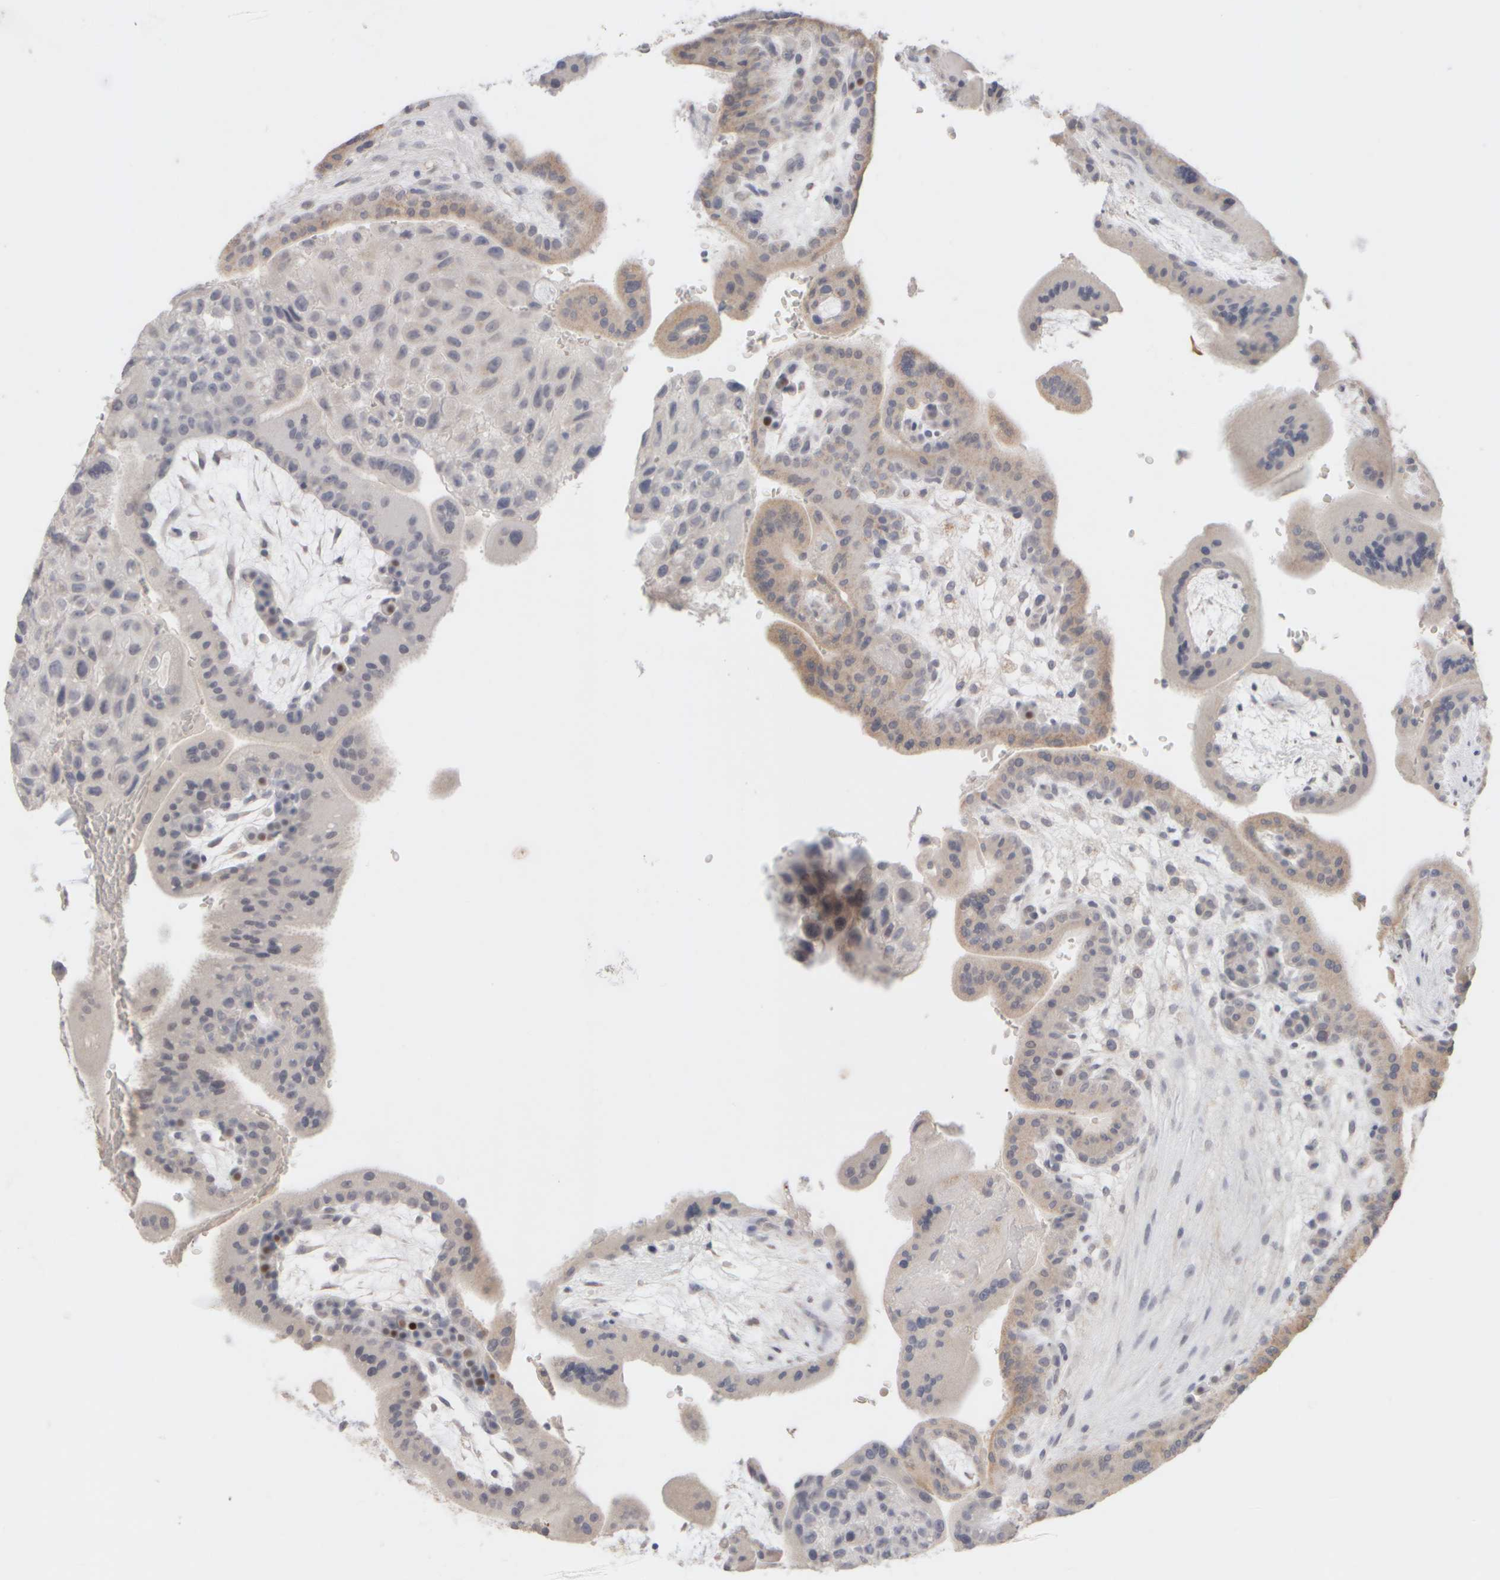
{"staining": {"intensity": "negative", "quantity": "none", "location": "none"}, "tissue": "placenta", "cell_type": "Decidual cells", "image_type": "normal", "snomed": [{"axis": "morphology", "description": "Normal tissue, NOS"}, {"axis": "topography", "description": "Placenta"}], "caption": "IHC histopathology image of normal placenta: placenta stained with DAB shows no significant protein expression in decidual cells. Brightfield microscopy of immunohistochemistry (IHC) stained with DAB (3,3'-diaminobenzidine) (brown) and hematoxylin (blue), captured at high magnification.", "gene": "ZNF112", "patient": {"sex": "female", "age": 35}}